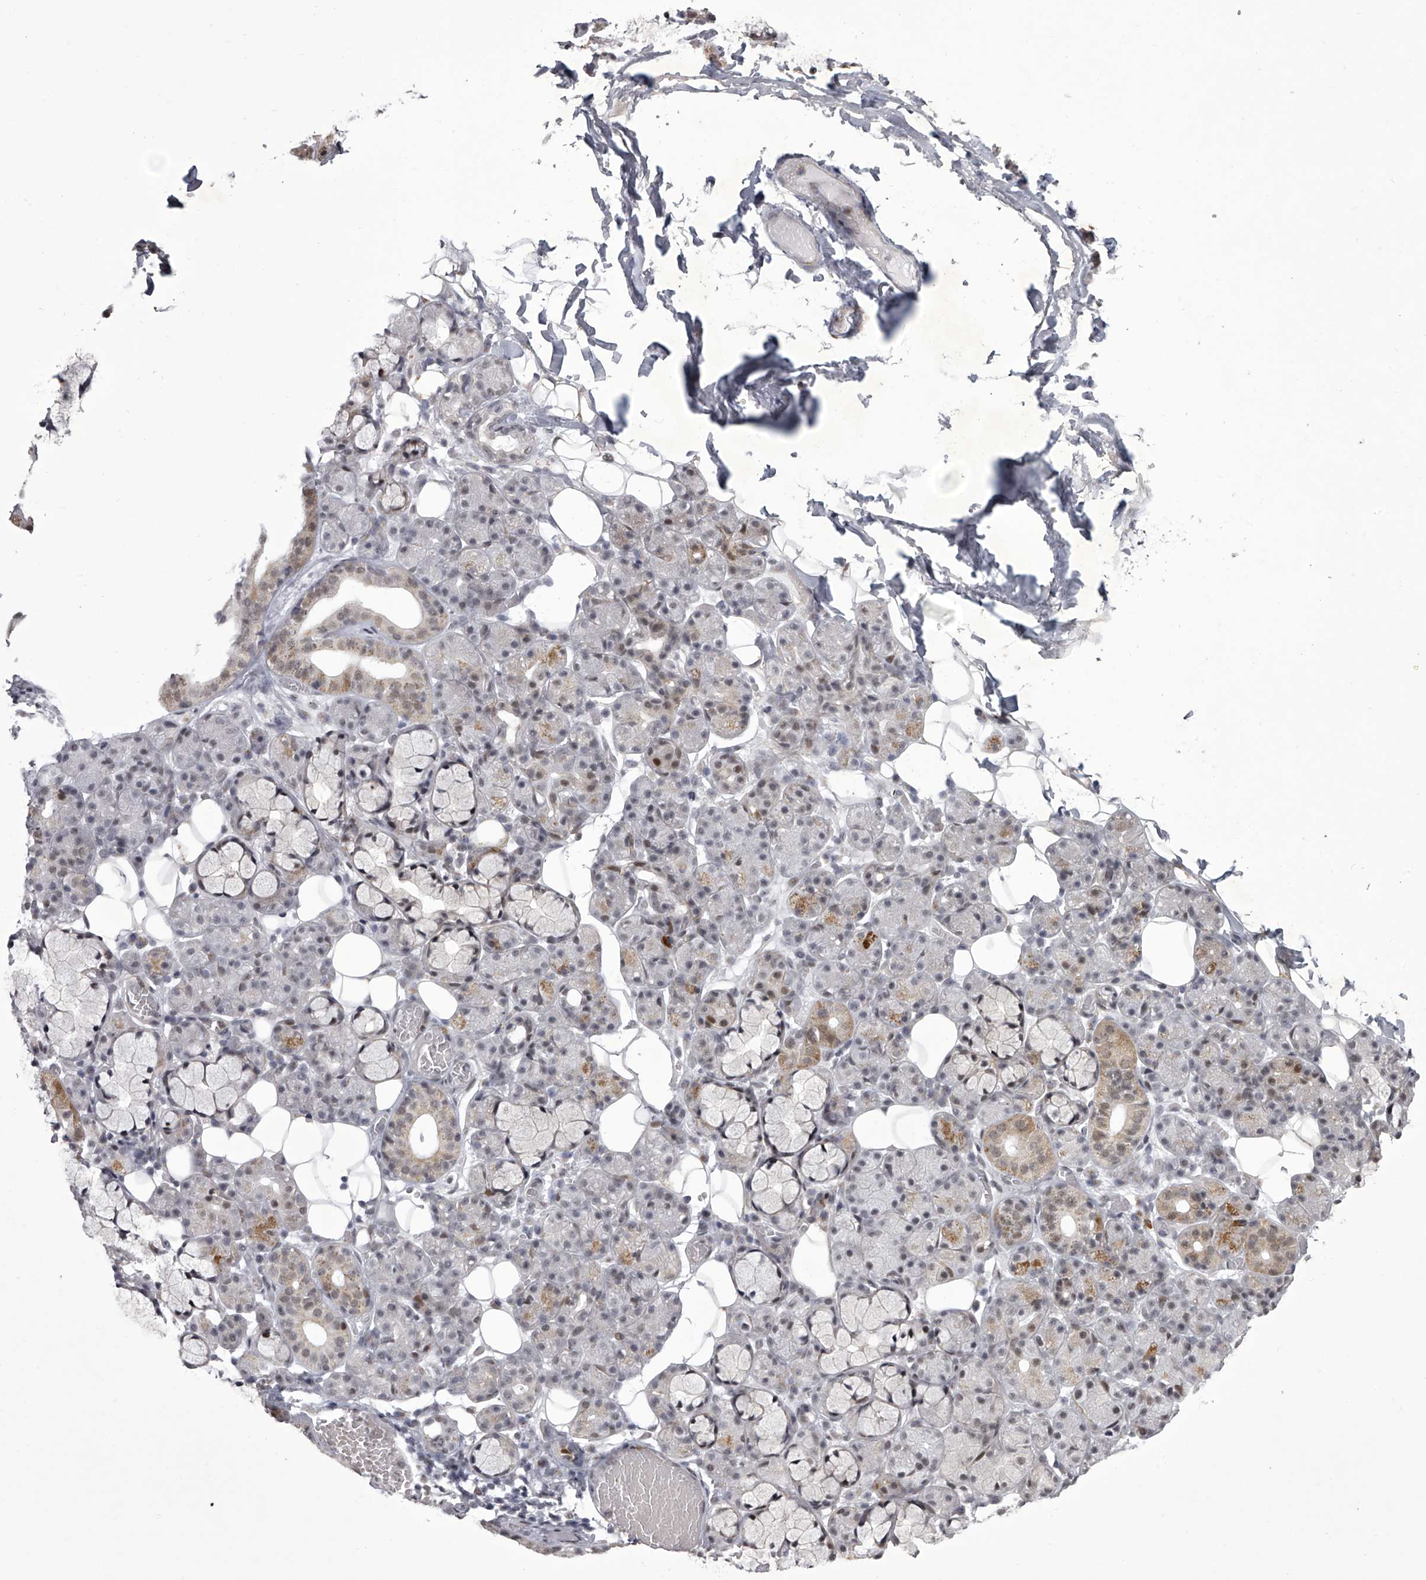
{"staining": {"intensity": "moderate", "quantity": "<25%", "location": "cytoplasmic/membranous,nuclear"}, "tissue": "salivary gland", "cell_type": "Glandular cells", "image_type": "normal", "snomed": [{"axis": "morphology", "description": "Normal tissue, NOS"}, {"axis": "topography", "description": "Salivary gland"}], "caption": "An image of salivary gland stained for a protein reveals moderate cytoplasmic/membranous,nuclear brown staining in glandular cells. (DAB IHC with brightfield microscopy, high magnification).", "gene": "MLLT1", "patient": {"sex": "male", "age": 63}}